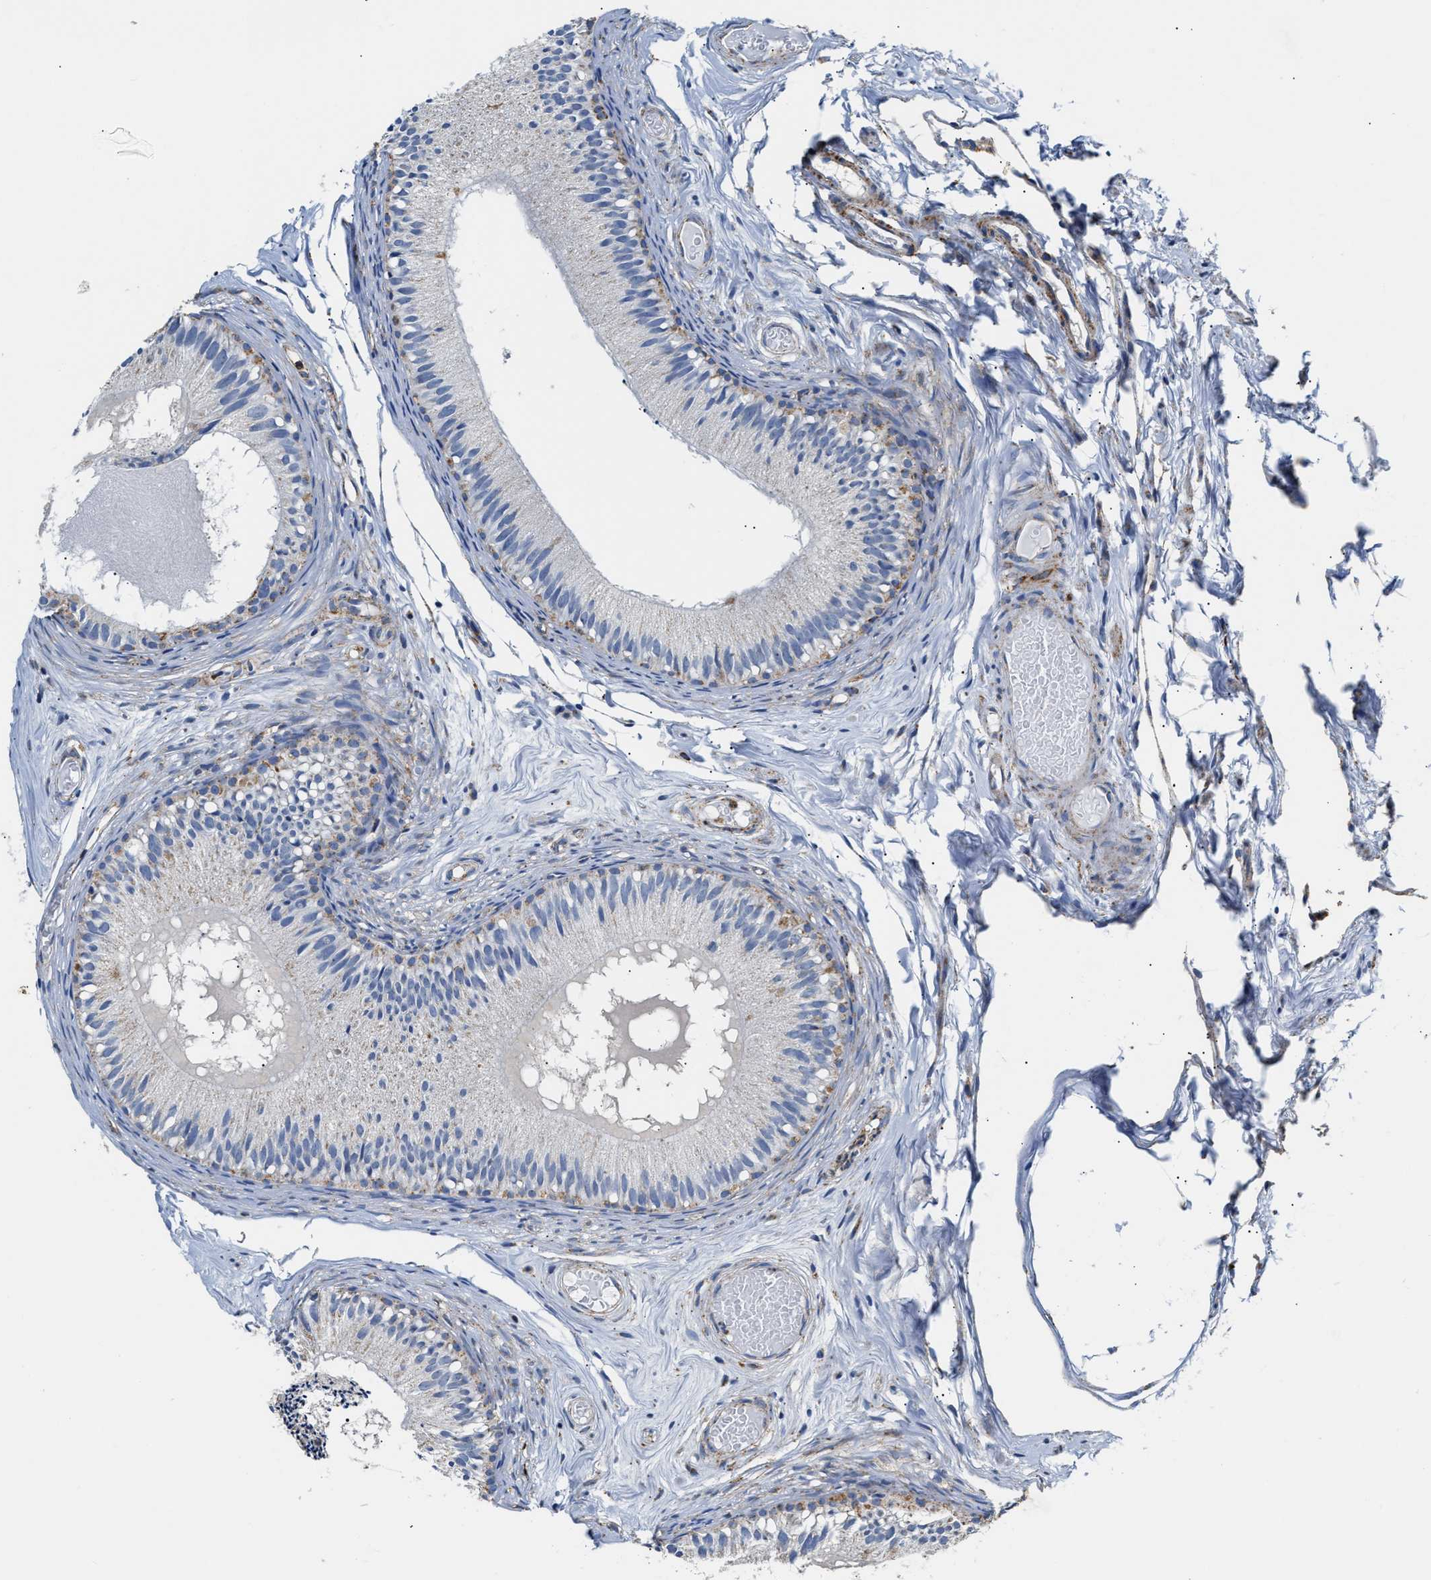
{"staining": {"intensity": "weak", "quantity": "<25%", "location": "cytoplasmic/membranous"}, "tissue": "epididymis", "cell_type": "Glandular cells", "image_type": "normal", "snomed": [{"axis": "morphology", "description": "Normal tissue, NOS"}, {"axis": "topography", "description": "Epididymis"}], "caption": "A high-resolution image shows immunohistochemistry staining of unremarkable epididymis, which displays no significant staining in glandular cells. (Brightfield microscopy of DAB (3,3'-diaminobenzidine) immunohistochemistry at high magnification).", "gene": "ACADVL", "patient": {"sex": "male", "age": 46}}